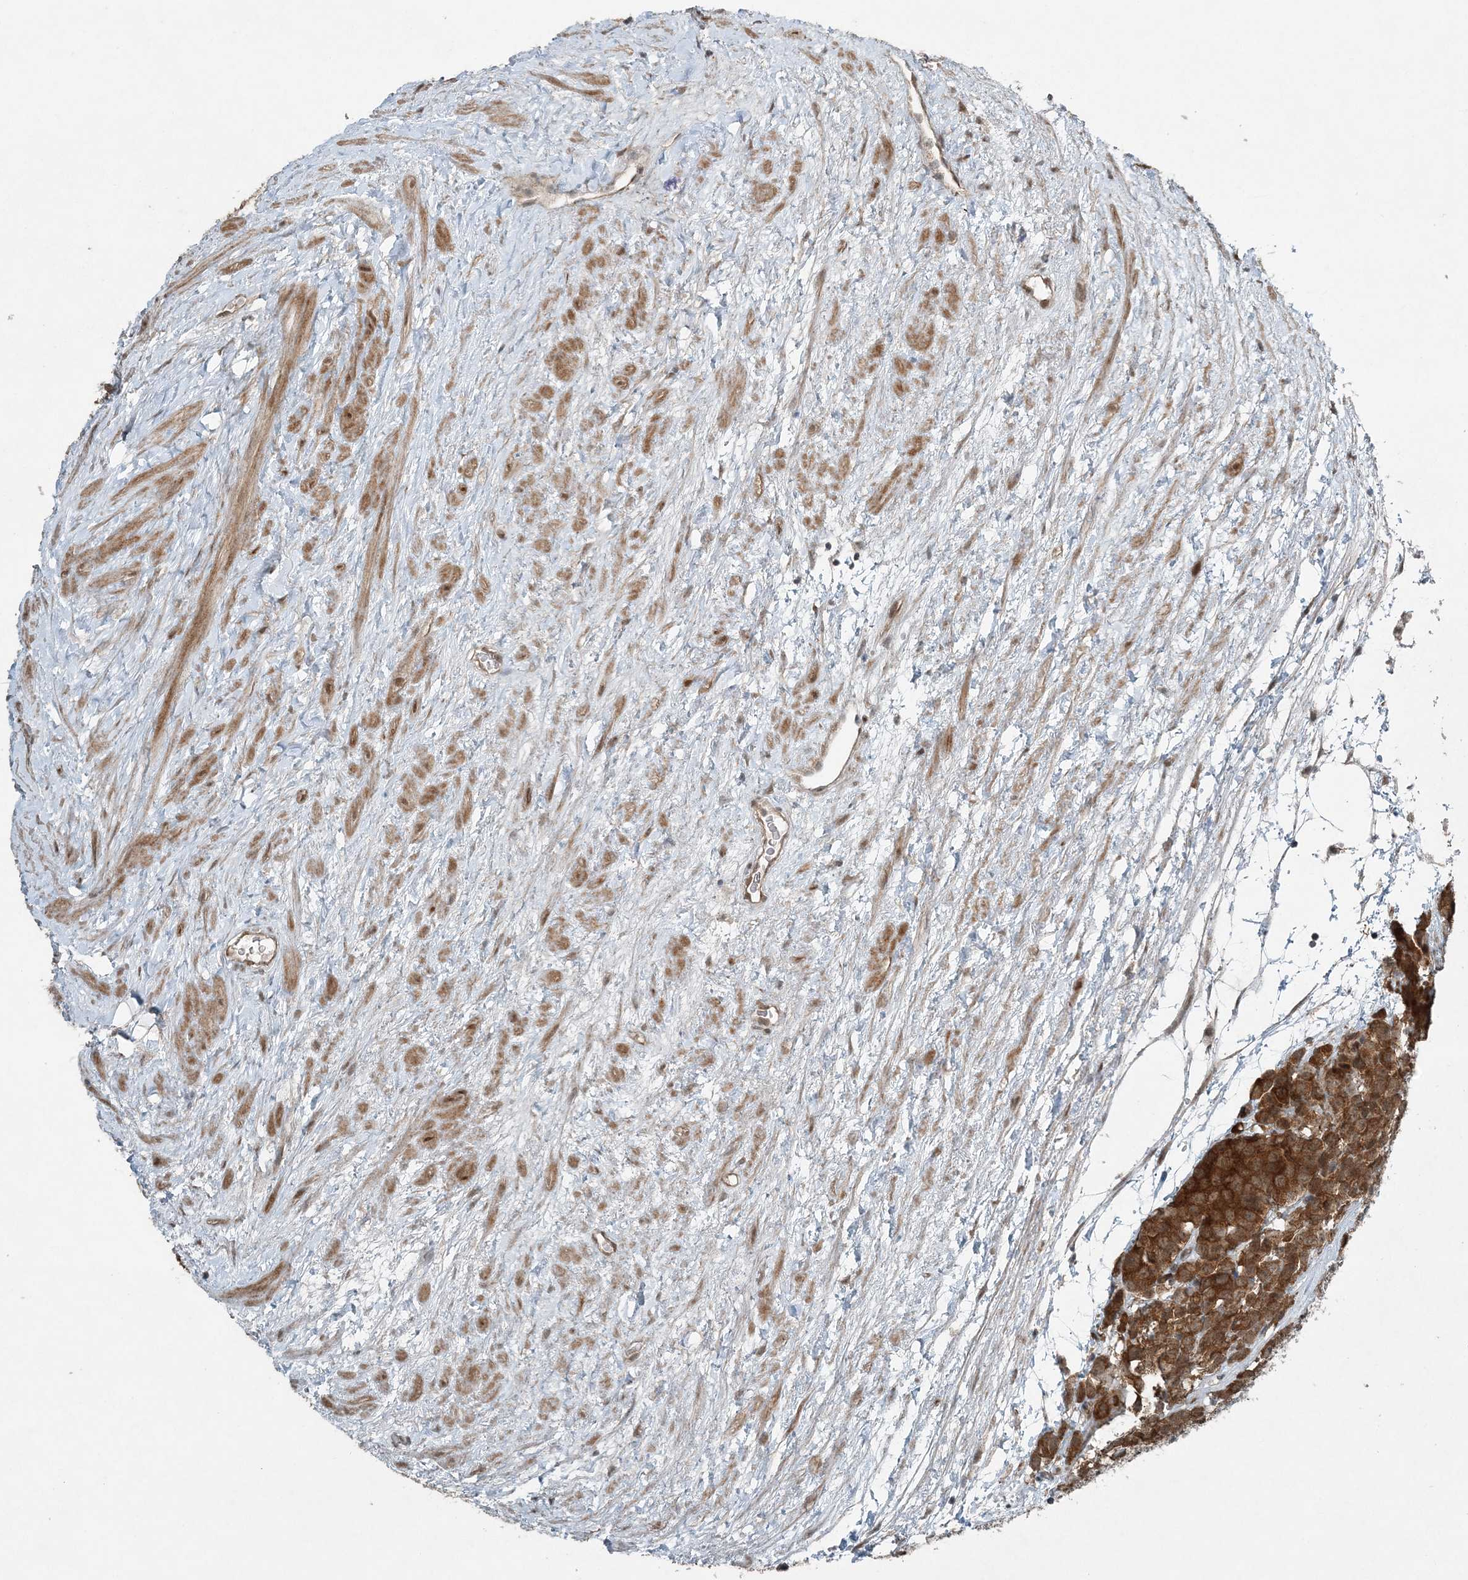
{"staining": {"intensity": "strong", "quantity": ">75%", "location": "cytoplasmic/membranous"}, "tissue": "testis cancer", "cell_type": "Tumor cells", "image_type": "cancer", "snomed": [{"axis": "morphology", "description": "Seminoma, NOS"}, {"axis": "topography", "description": "Testis"}], "caption": "Immunohistochemical staining of seminoma (testis) displays strong cytoplasmic/membranous protein expression in about >75% of tumor cells. The protein of interest is stained brown, and the nuclei are stained in blue (DAB (3,3'-diaminobenzidine) IHC with brightfield microscopy, high magnification).", "gene": "COPS7B", "patient": {"sex": "male", "age": 71}}